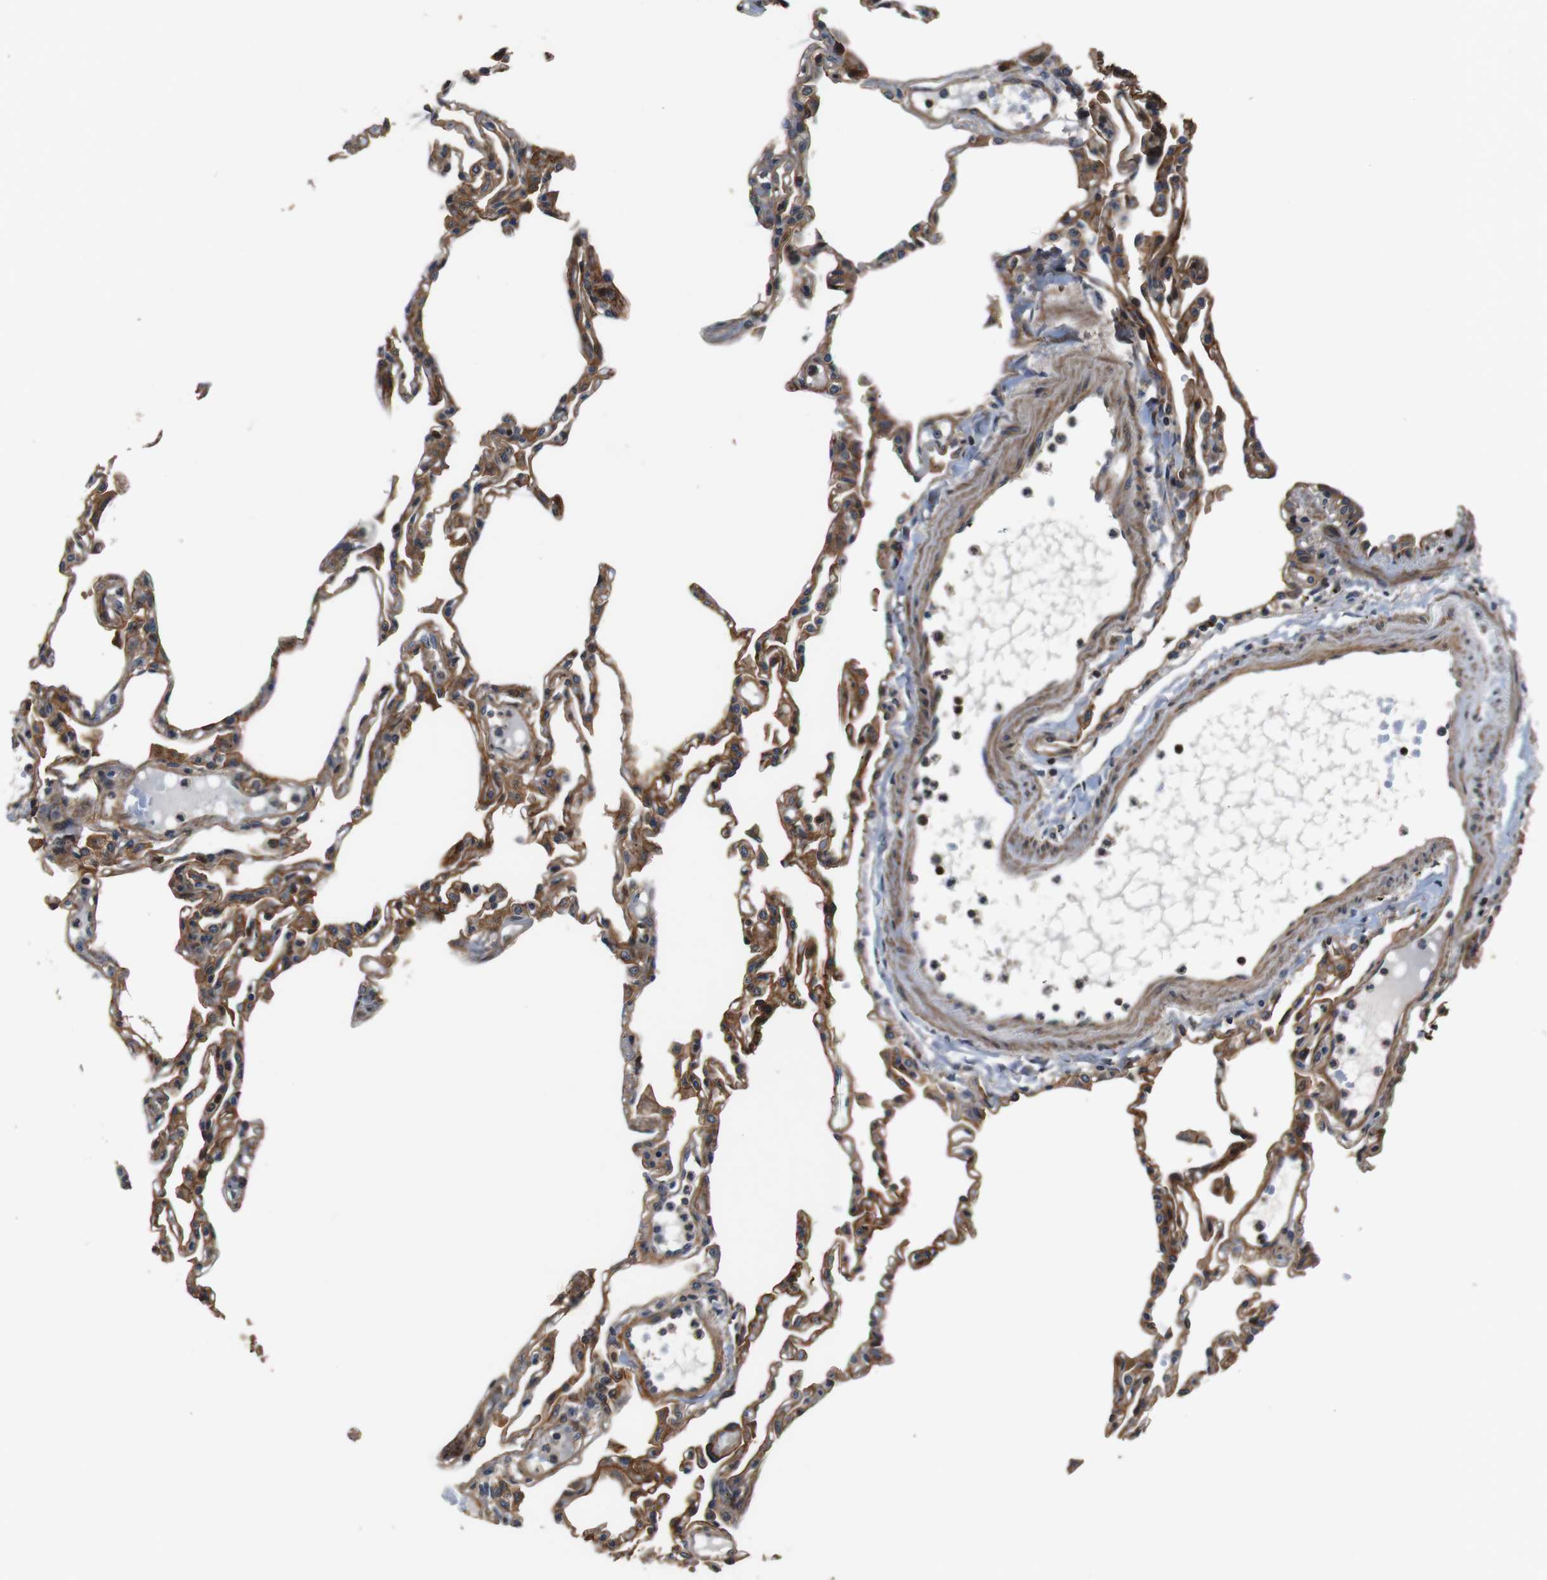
{"staining": {"intensity": "strong", "quantity": ">75%", "location": "cytoplasmic/membranous"}, "tissue": "lung", "cell_type": "Alveolar cells", "image_type": "normal", "snomed": [{"axis": "morphology", "description": "Normal tissue, NOS"}, {"axis": "topography", "description": "Lung"}], "caption": "Lung stained for a protein reveals strong cytoplasmic/membranous positivity in alveolar cells. (brown staining indicates protein expression, while blue staining denotes nuclei).", "gene": "LRP4", "patient": {"sex": "female", "age": 49}}